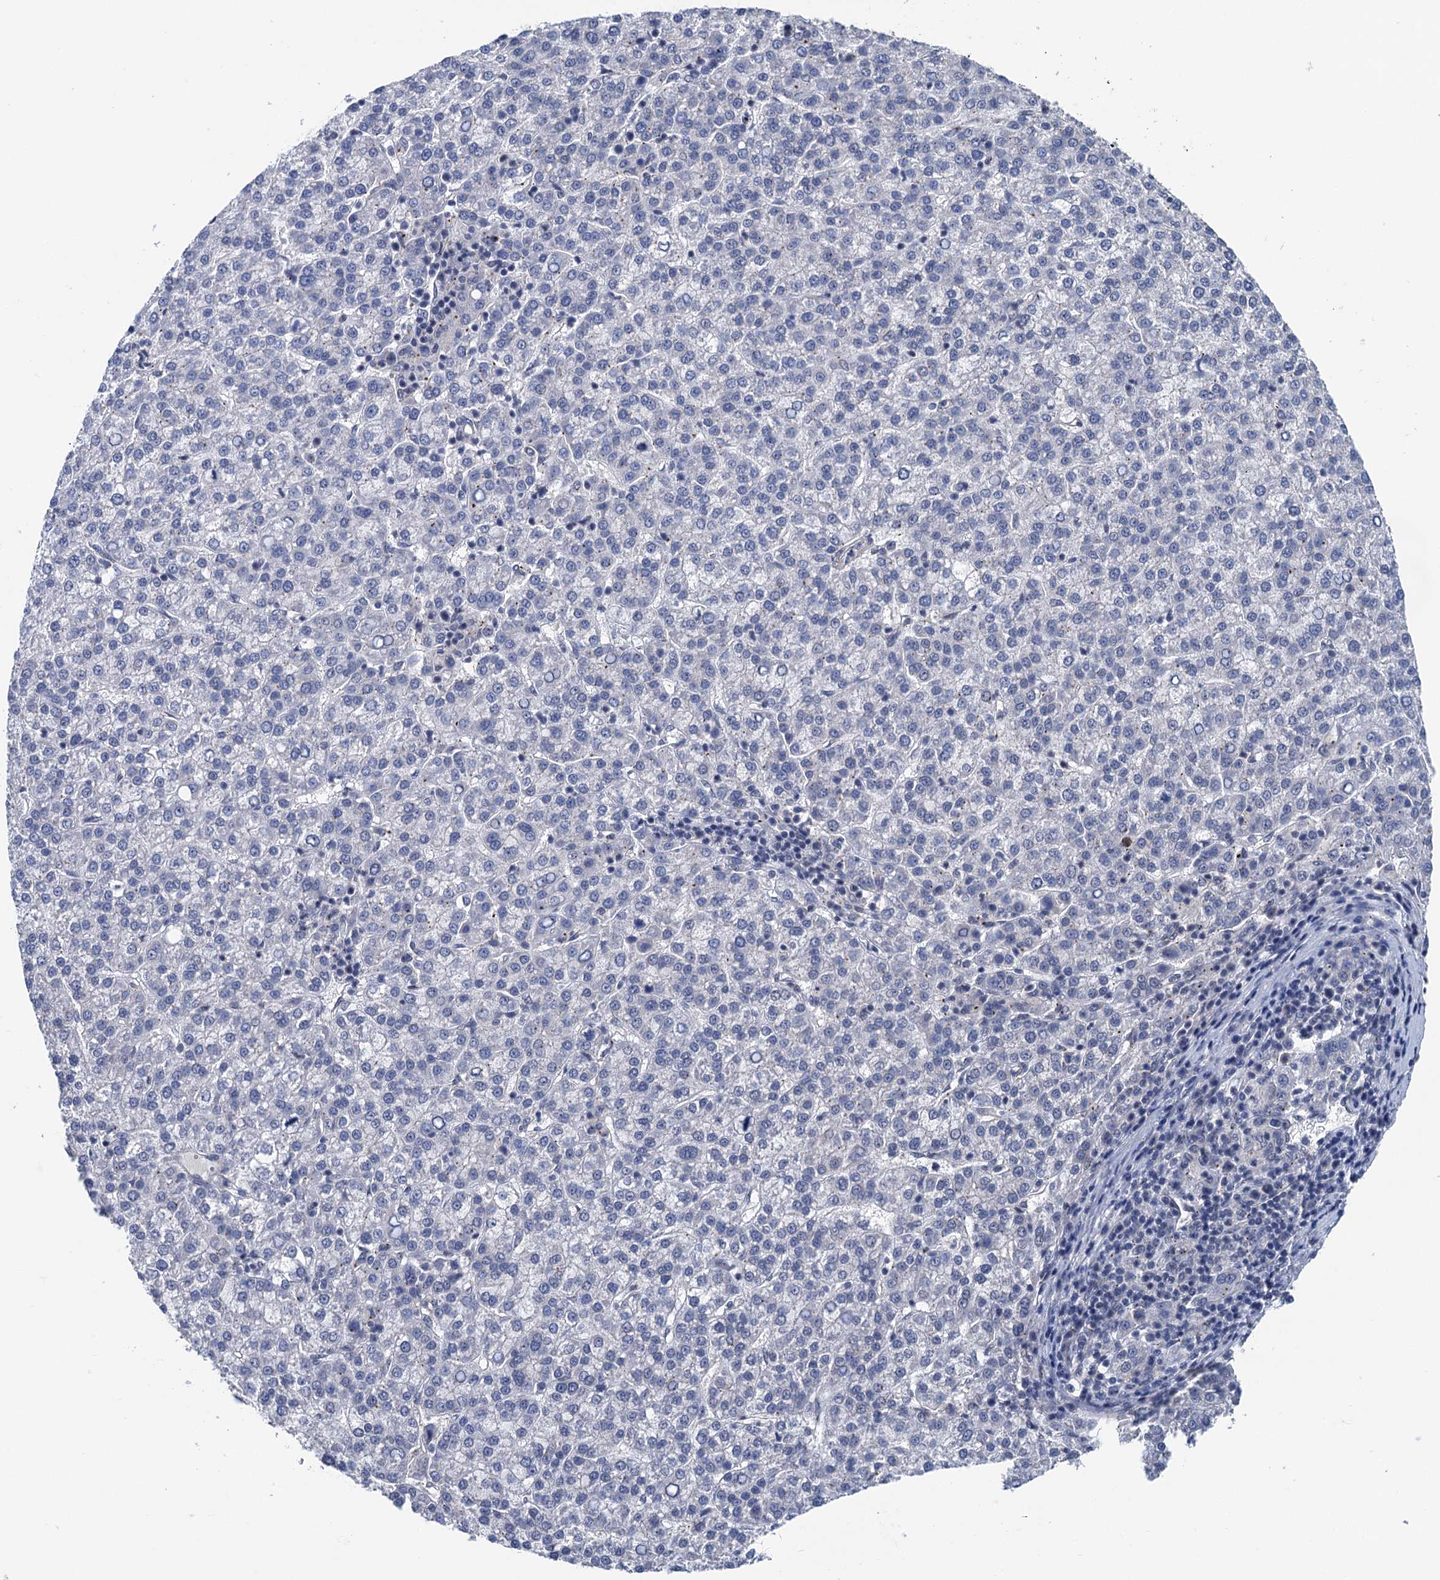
{"staining": {"intensity": "negative", "quantity": "none", "location": "none"}, "tissue": "liver cancer", "cell_type": "Tumor cells", "image_type": "cancer", "snomed": [{"axis": "morphology", "description": "Carcinoma, Hepatocellular, NOS"}, {"axis": "topography", "description": "Liver"}], "caption": "The histopathology image demonstrates no staining of tumor cells in liver cancer (hepatocellular carcinoma).", "gene": "RASSF4", "patient": {"sex": "female", "age": 58}}